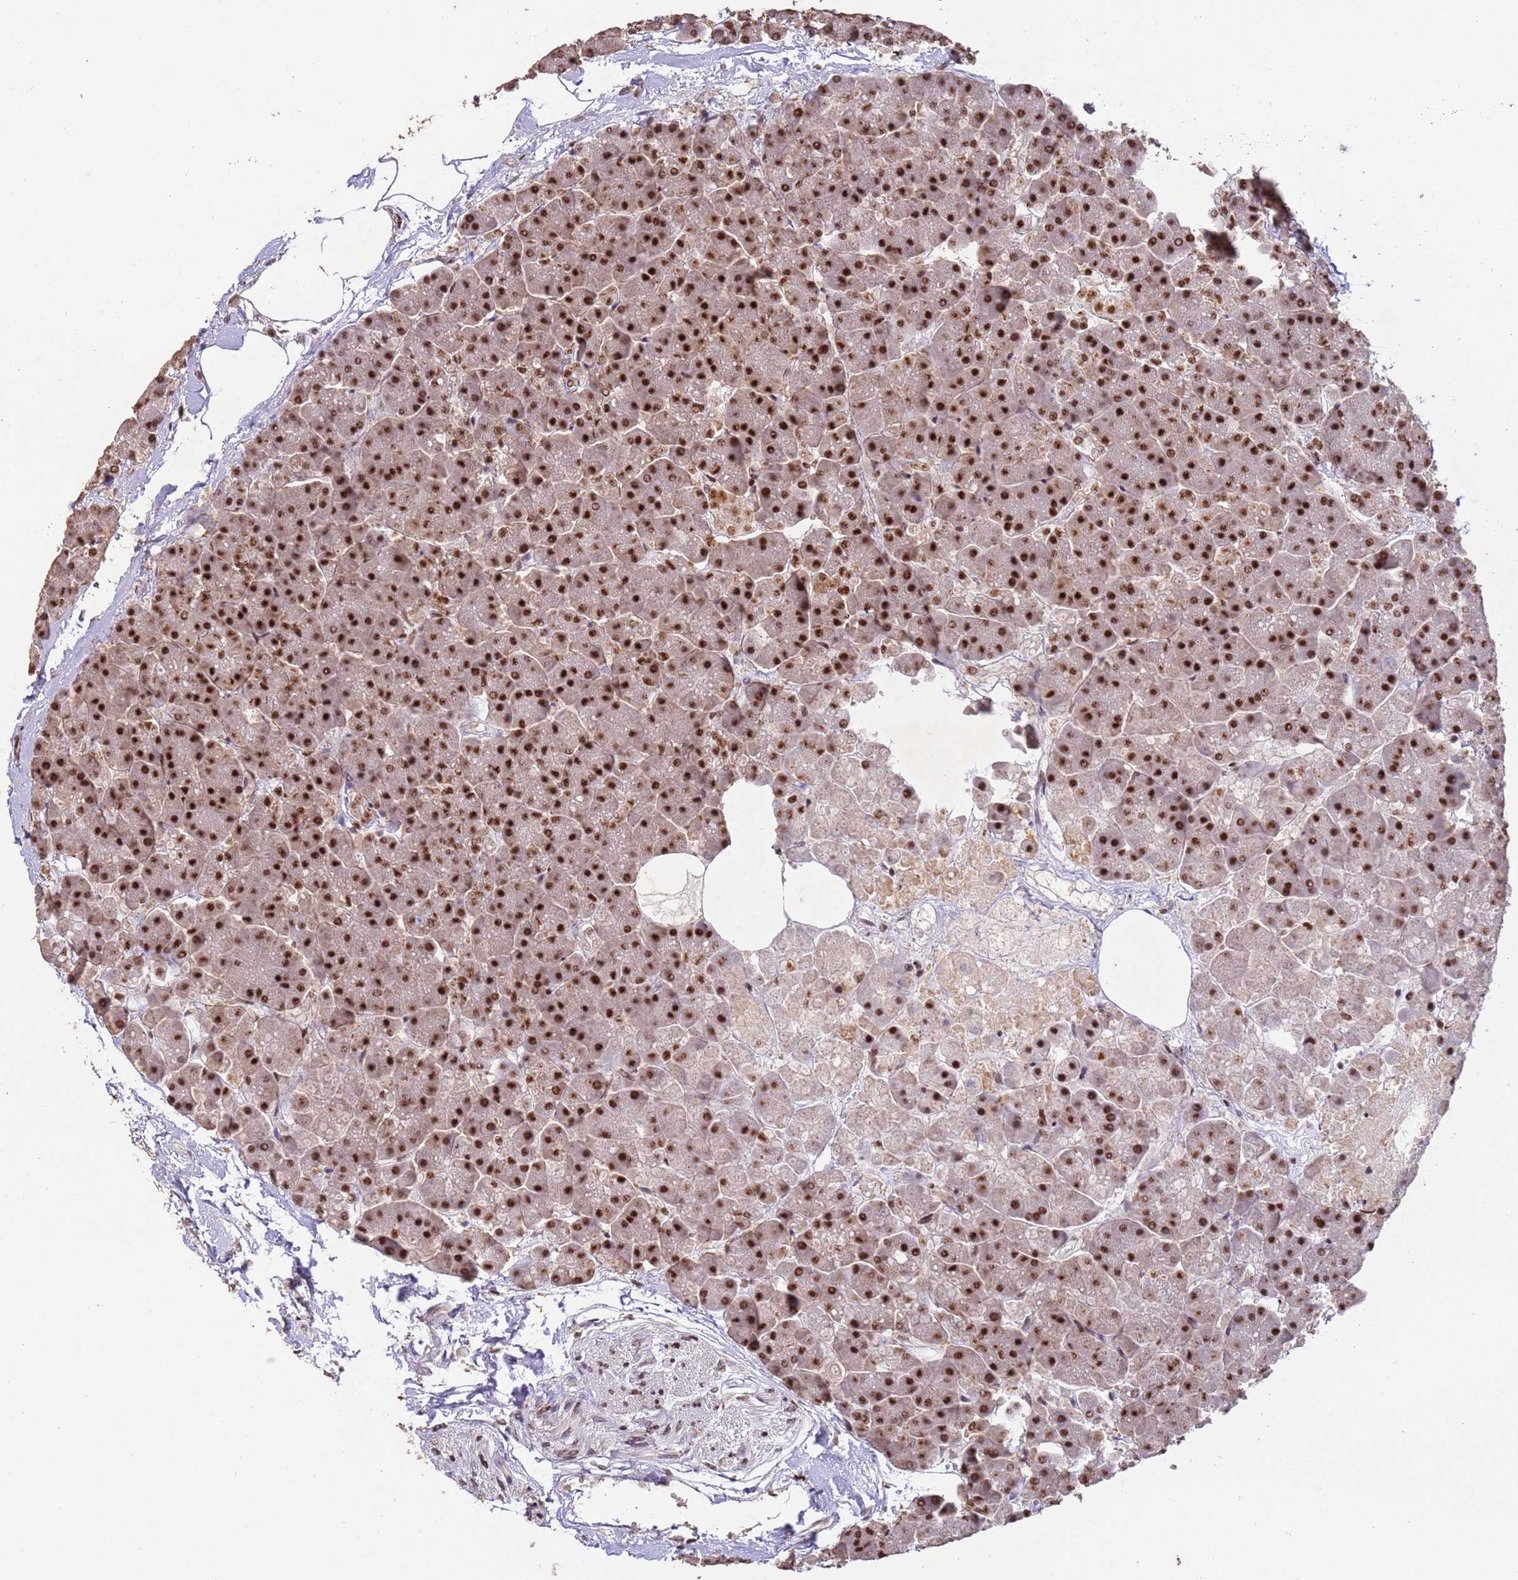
{"staining": {"intensity": "strong", "quantity": ">75%", "location": "nuclear"}, "tissue": "pancreas", "cell_type": "Exocrine glandular cells", "image_type": "normal", "snomed": [{"axis": "morphology", "description": "Normal tissue, NOS"}, {"axis": "topography", "description": "Pancreas"}, {"axis": "topography", "description": "Peripheral nerve tissue"}], "caption": "DAB immunohistochemical staining of normal human pancreas exhibits strong nuclear protein staining in approximately >75% of exocrine glandular cells. The staining was performed using DAB to visualize the protein expression in brown, while the nuclei were stained in blue with hematoxylin (Magnification: 20x).", "gene": "ESF1", "patient": {"sex": "male", "age": 54}}